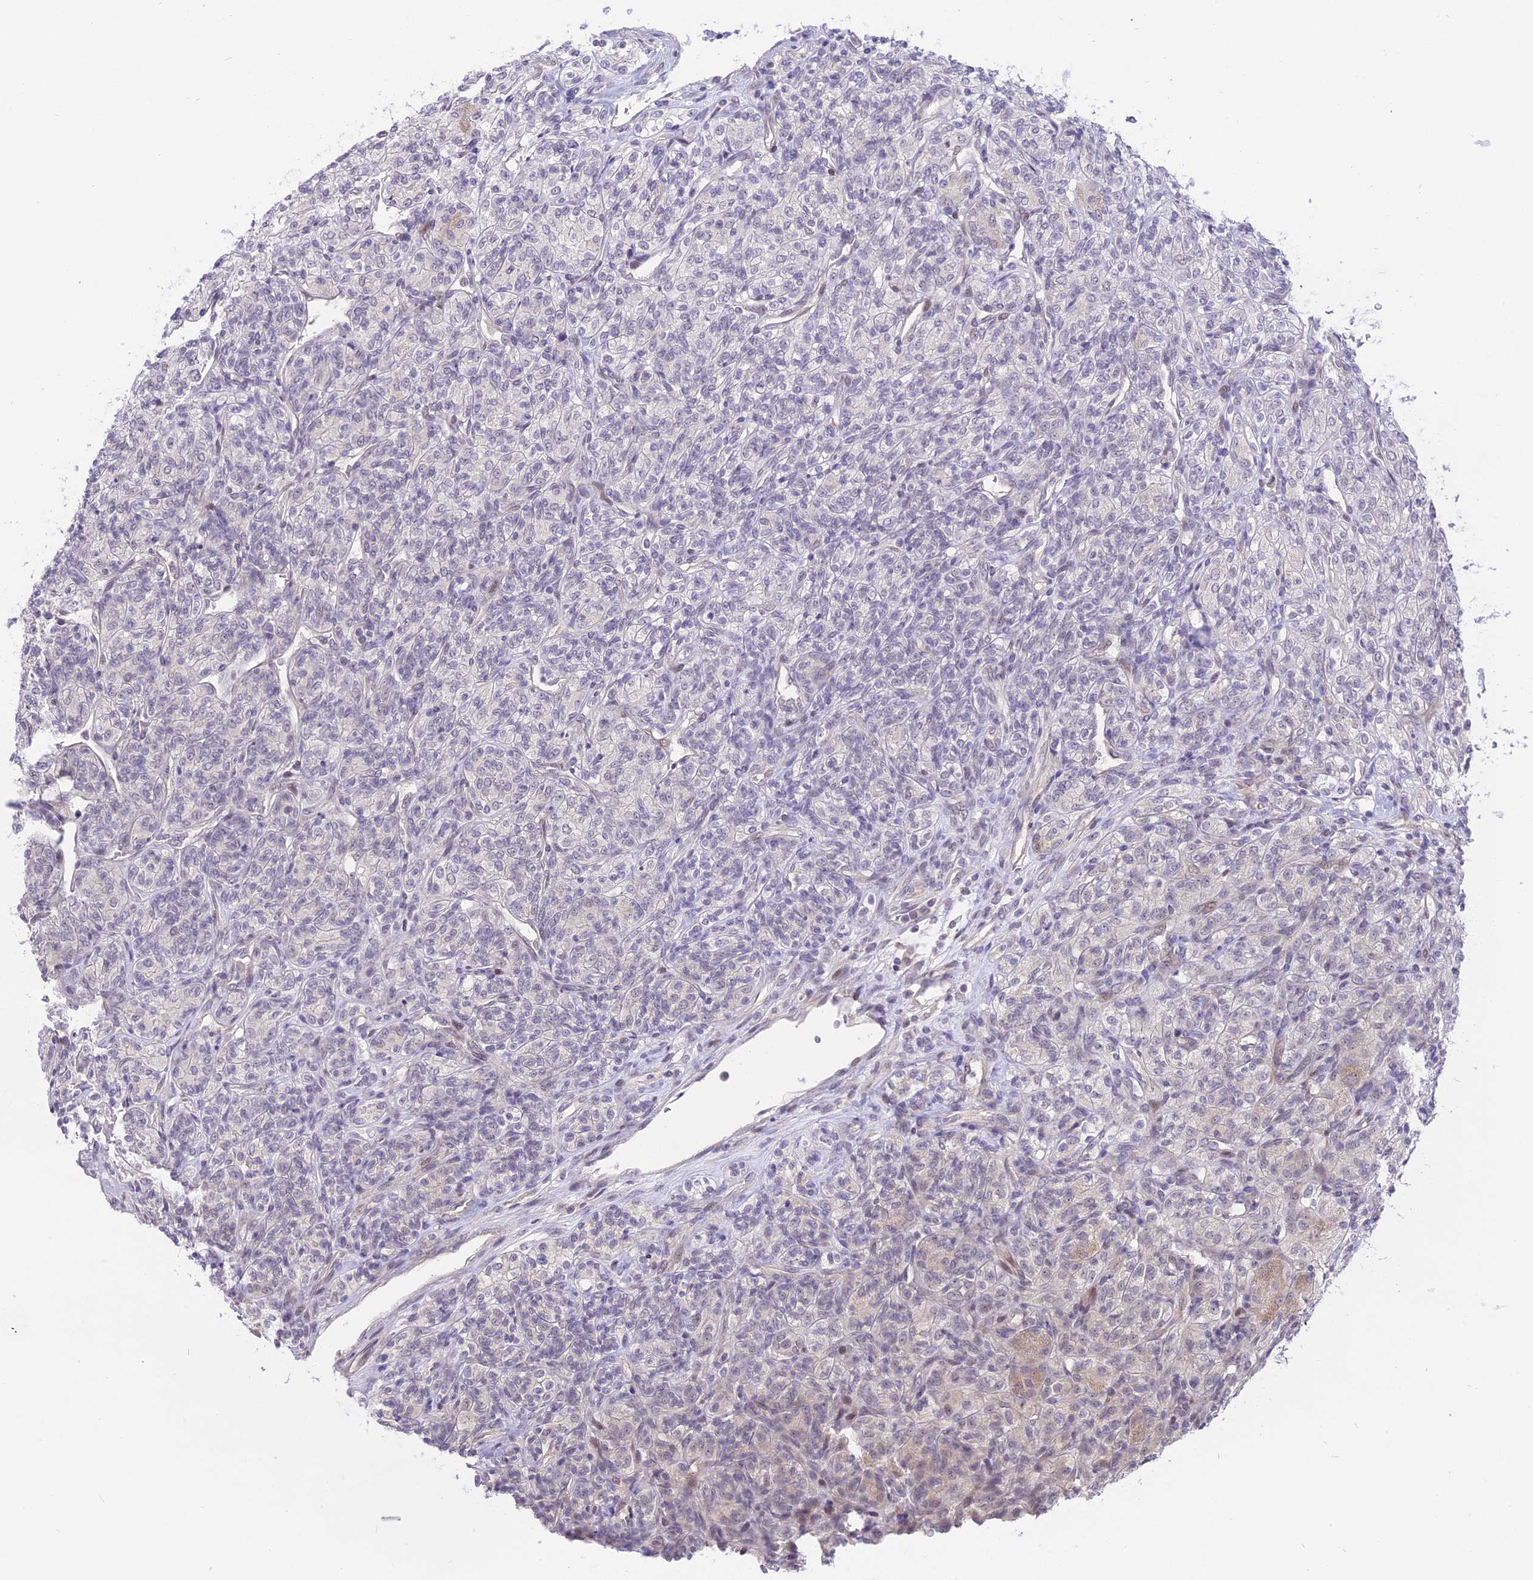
{"staining": {"intensity": "negative", "quantity": "none", "location": "none"}, "tissue": "renal cancer", "cell_type": "Tumor cells", "image_type": "cancer", "snomed": [{"axis": "morphology", "description": "Adenocarcinoma, NOS"}, {"axis": "topography", "description": "Kidney"}], "caption": "Adenocarcinoma (renal) was stained to show a protein in brown. There is no significant expression in tumor cells.", "gene": "ZNF837", "patient": {"sex": "male", "age": 77}}